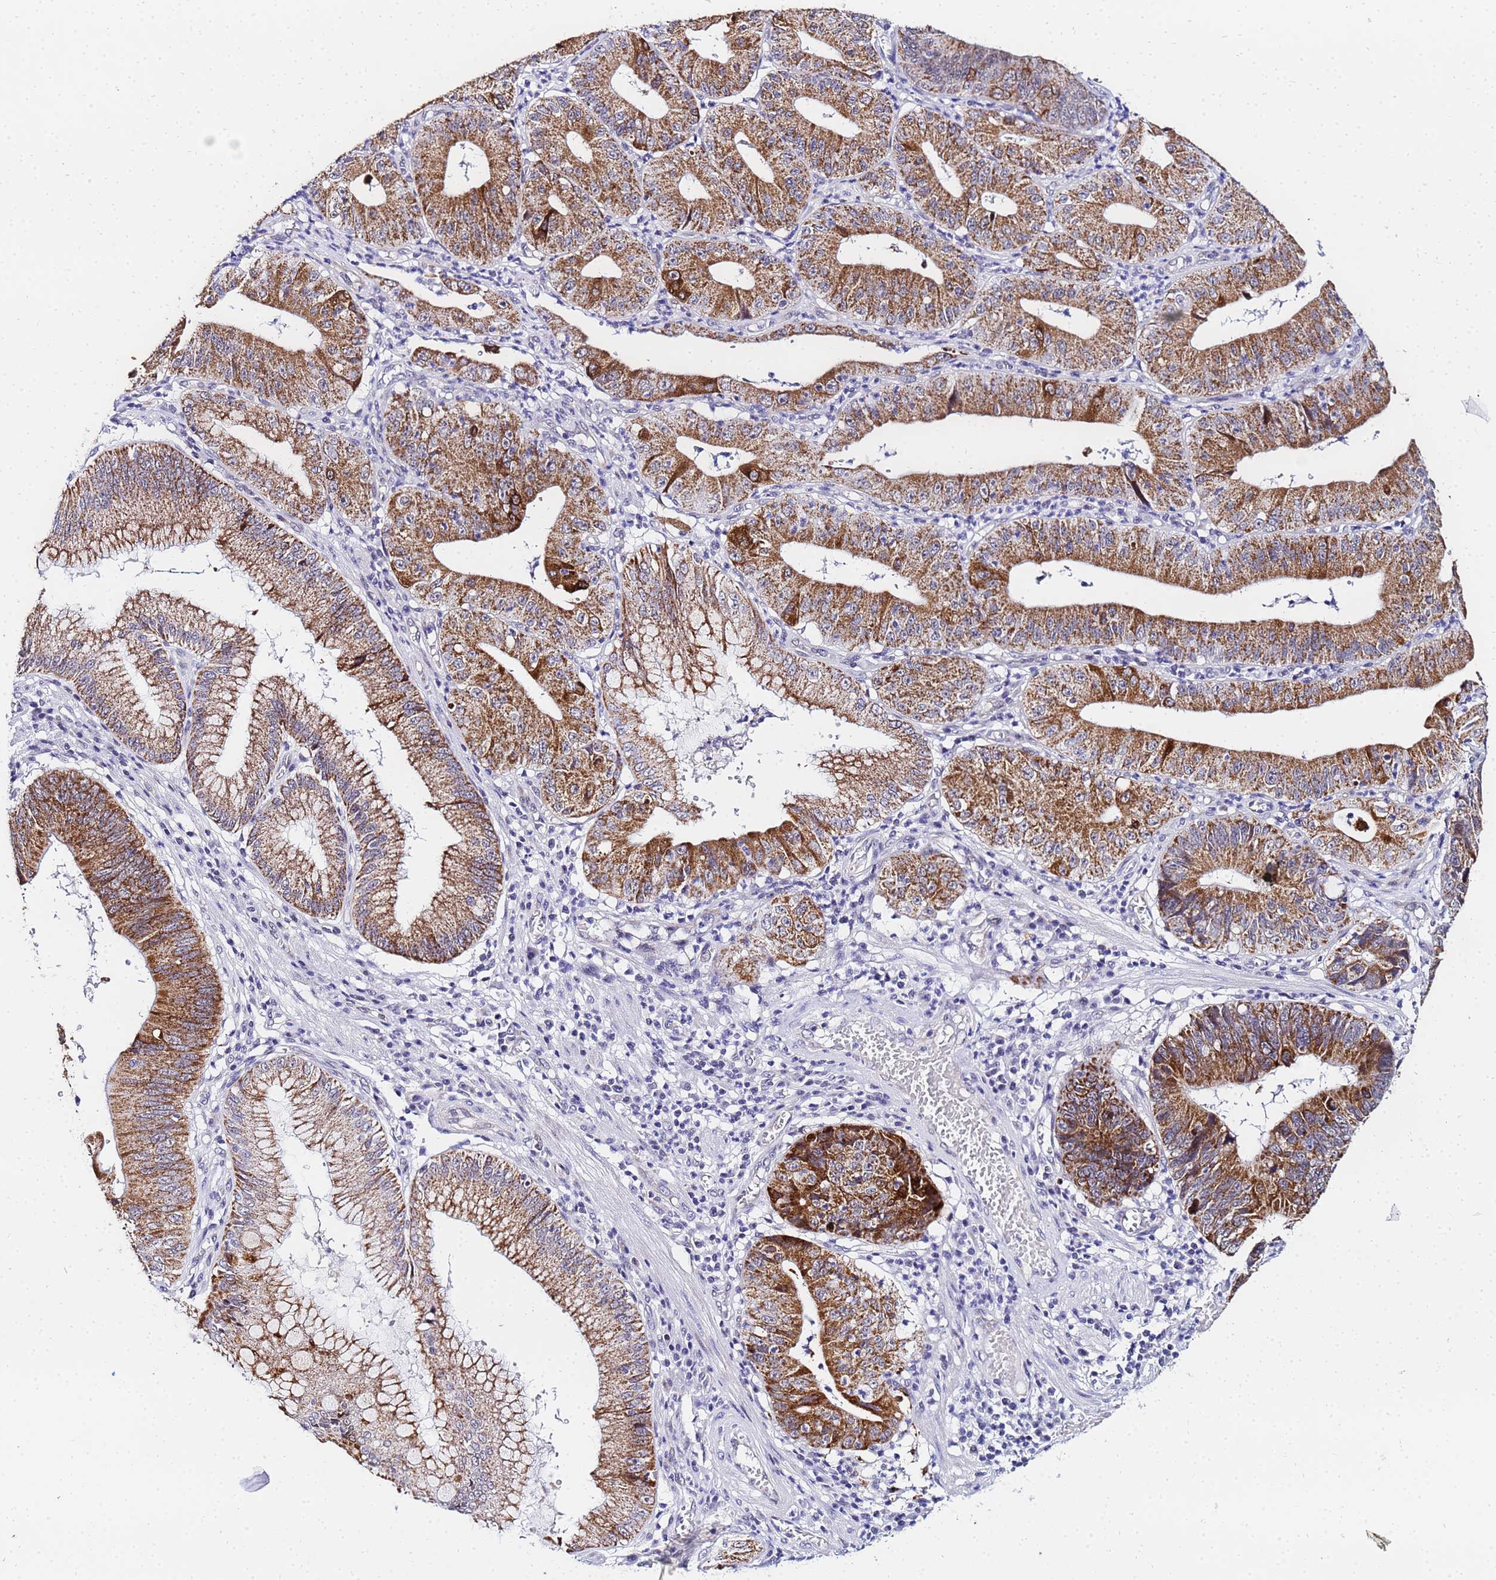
{"staining": {"intensity": "strong", "quantity": ">75%", "location": "cytoplasmic/membranous"}, "tissue": "stomach cancer", "cell_type": "Tumor cells", "image_type": "cancer", "snomed": [{"axis": "morphology", "description": "Adenocarcinoma, NOS"}, {"axis": "topography", "description": "Stomach"}], "caption": "Stomach cancer stained with a protein marker reveals strong staining in tumor cells.", "gene": "CKMT1A", "patient": {"sex": "male", "age": 59}}